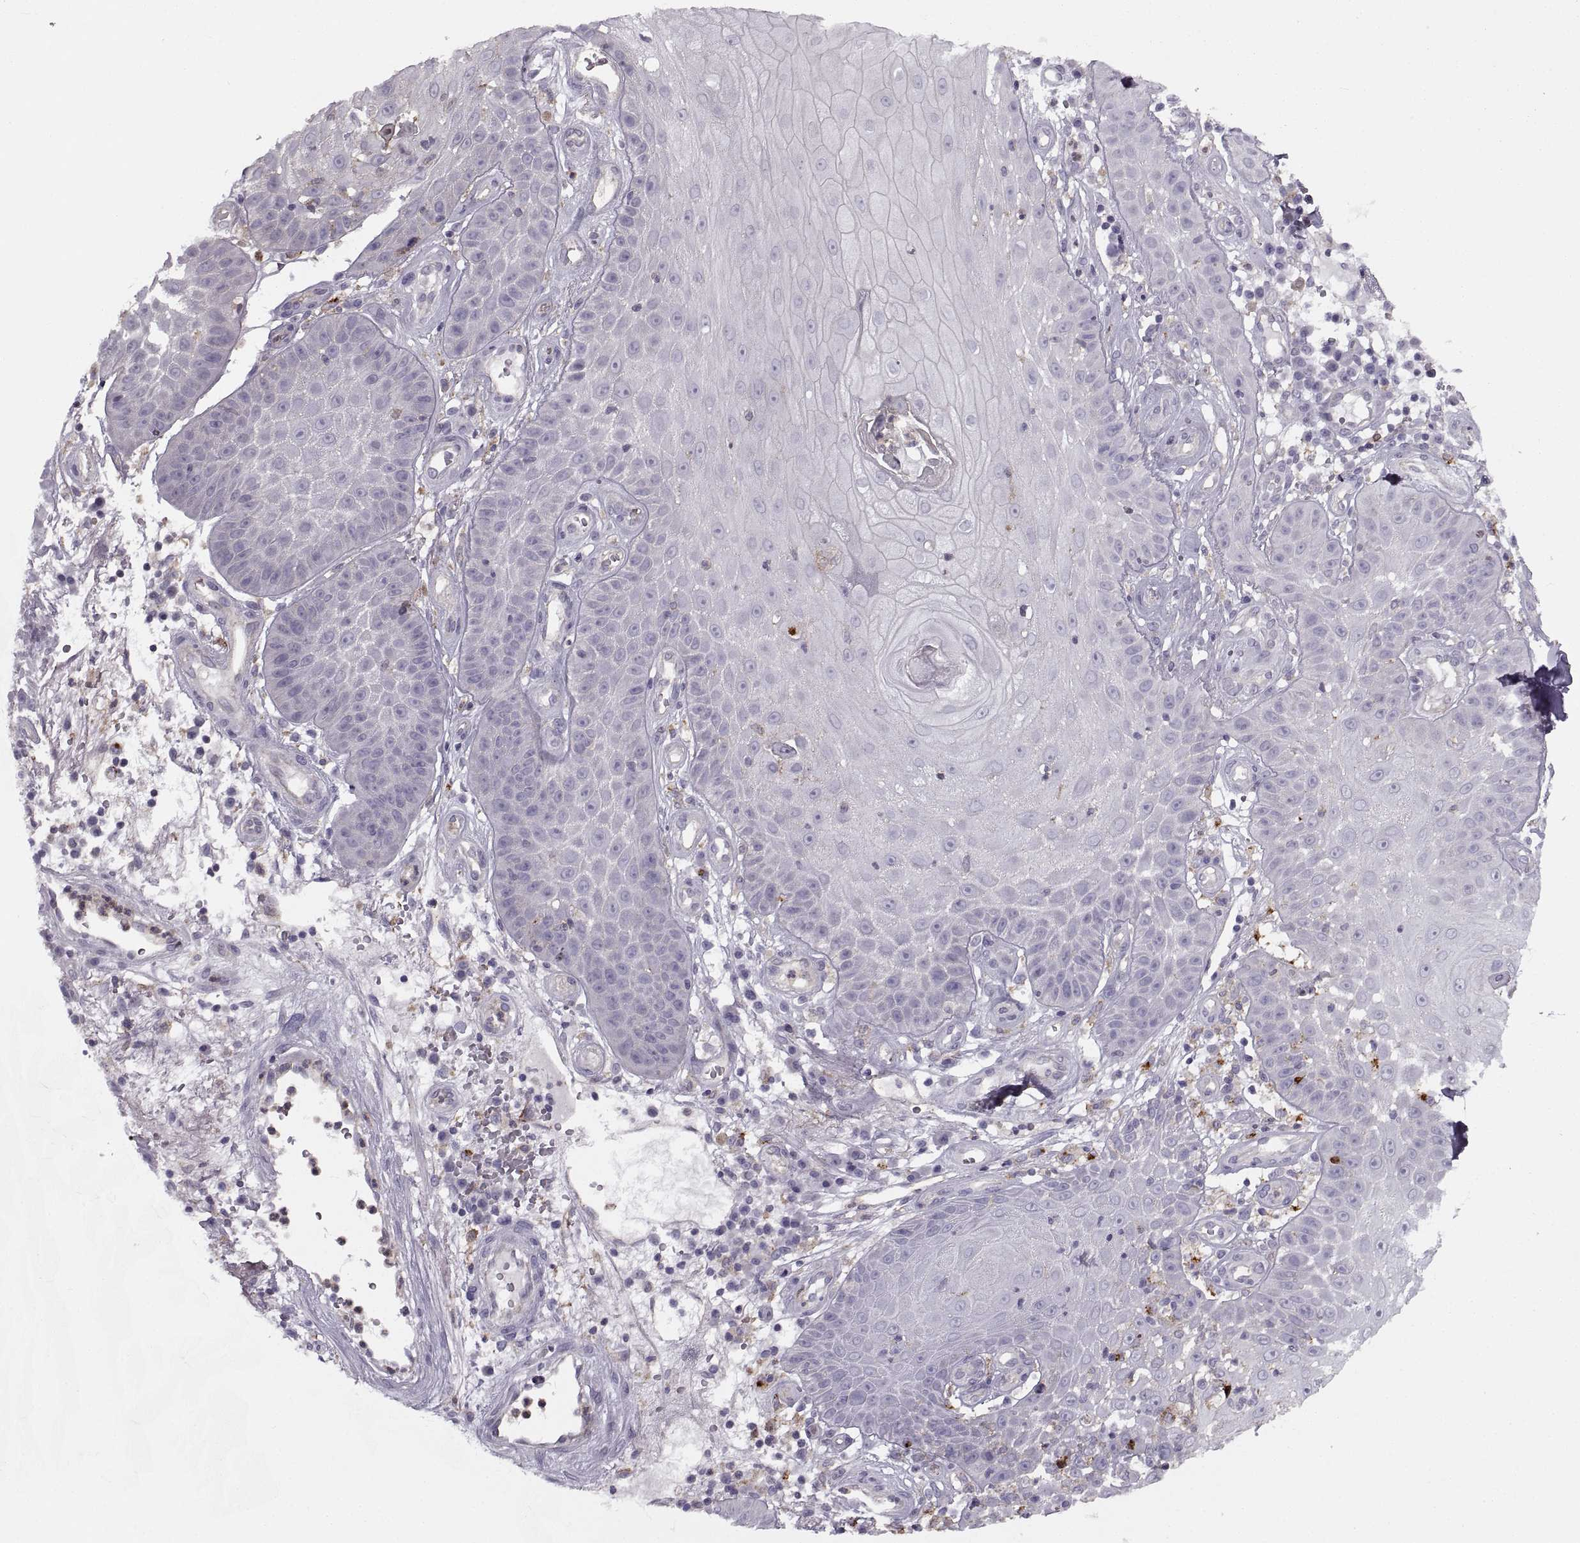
{"staining": {"intensity": "negative", "quantity": "none", "location": "none"}, "tissue": "skin cancer", "cell_type": "Tumor cells", "image_type": "cancer", "snomed": [{"axis": "morphology", "description": "Squamous cell carcinoma, NOS"}, {"axis": "topography", "description": "Skin"}], "caption": "Immunohistochemistry (IHC) of skin cancer (squamous cell carcinoma) demonstrates no staining in tumor cells.", "gene": "RALB", "patient": {"sex": "male", "age": 70}}